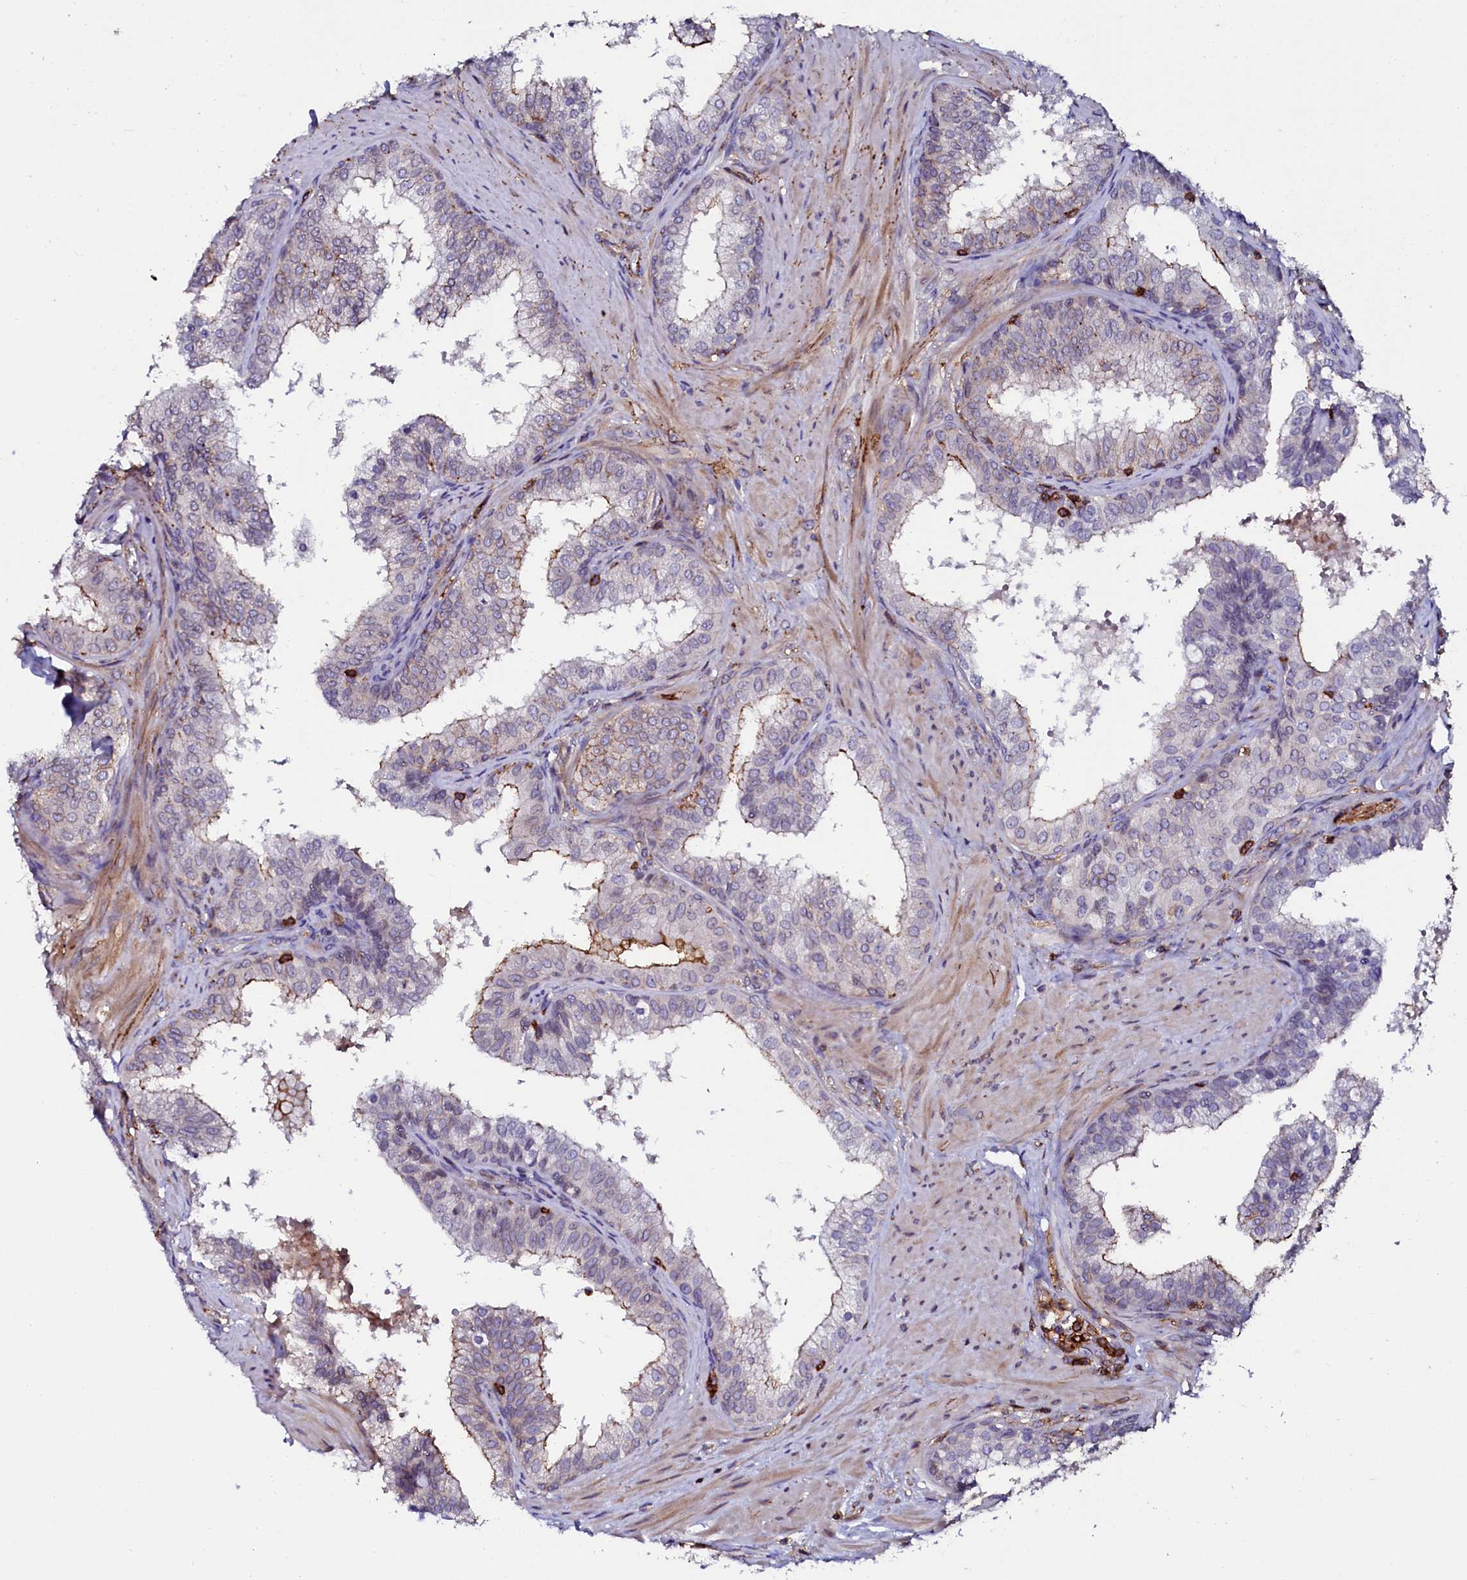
{"staining": {"intensity": "moderate", "quantity": "<25%", "location": "cytoplasmic/membranous"}, "tissue": "prostate", "cell_type": "Glandular cells", "image_type": "normal", "snomed": [{"axis": "morphology", "description": "Normal tissue, NOS"}, {"axis": "topography", "description": "Prostate"}], "caption": "Approximately <25% of glandular cells in benign prostate display moderate cytoplasmic/membranous protein positivity as visualized by brown immunohistochemical staining.", "gene": "AAAS", "patient": {"sex": "male", "age": 60}}